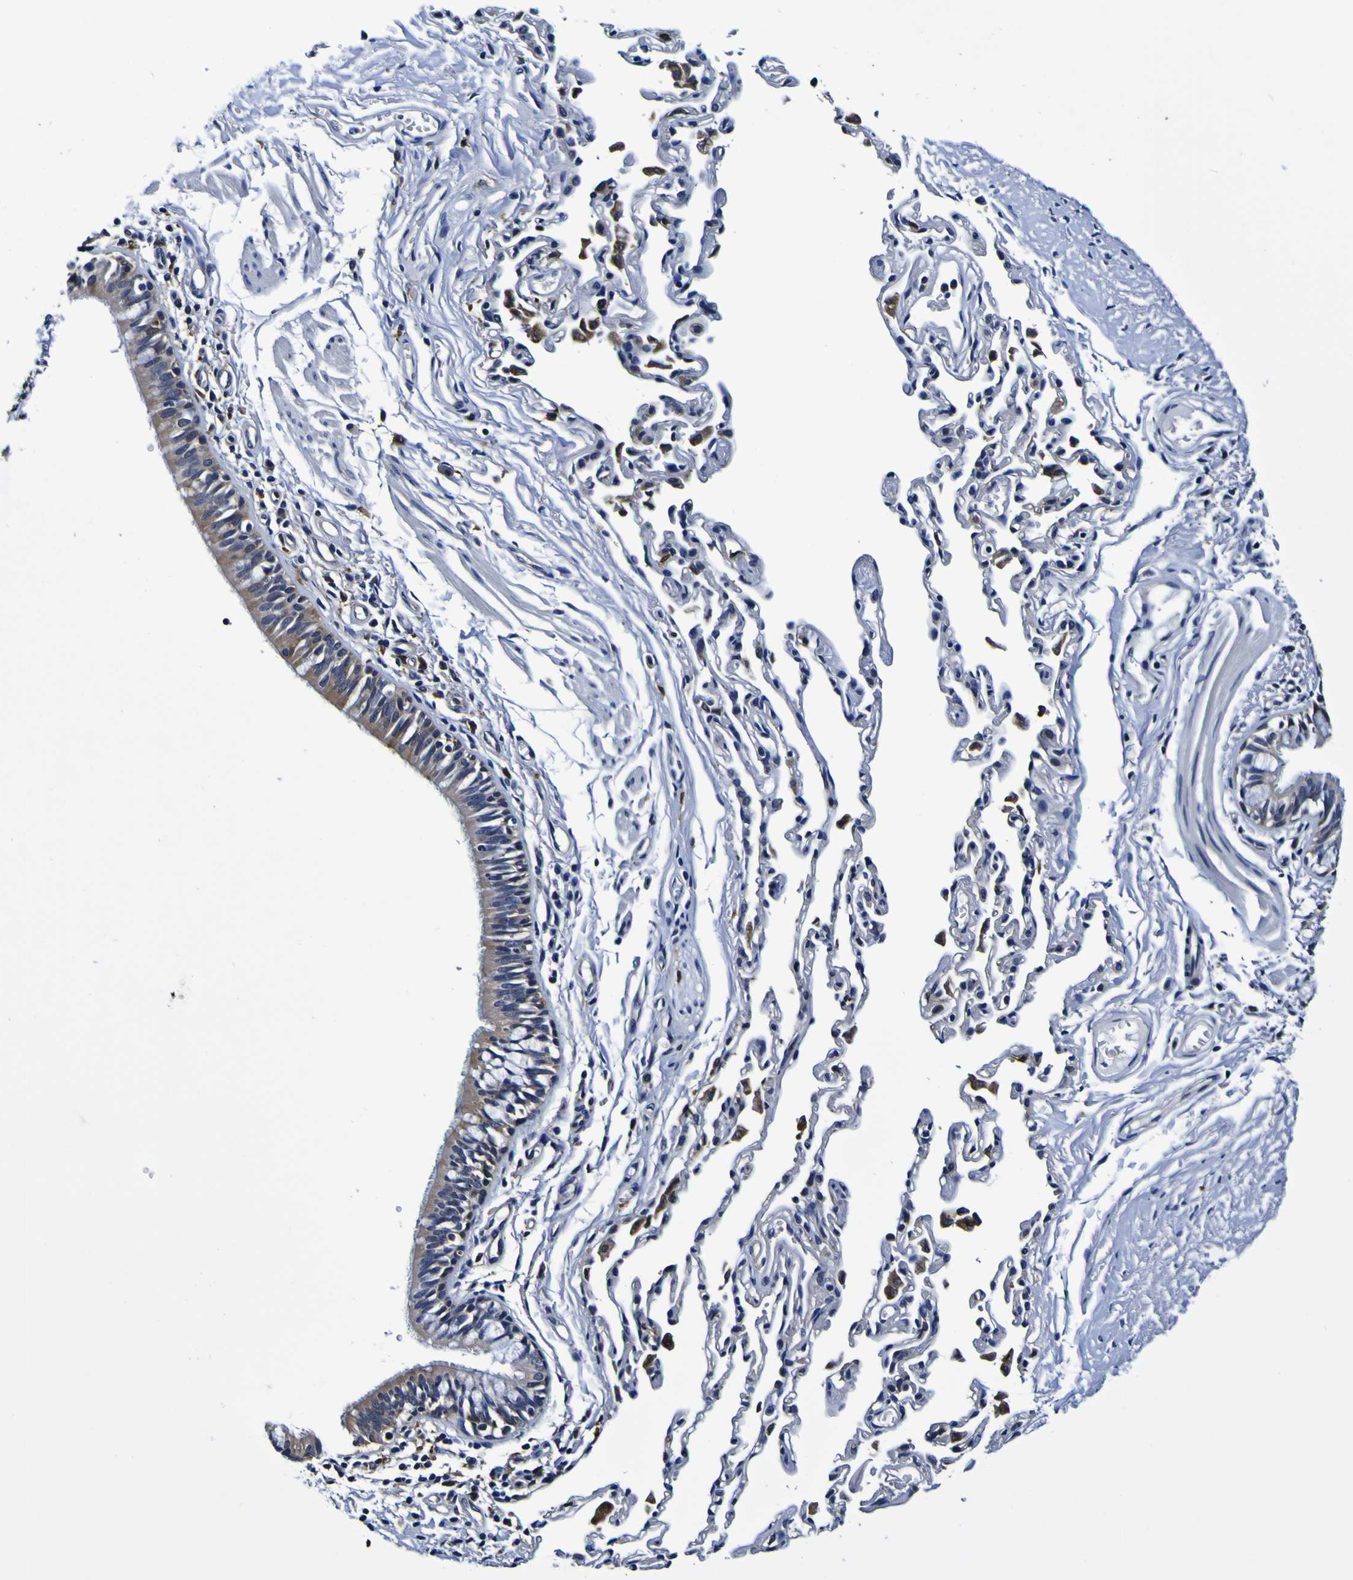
{"staining": {"intensity": "weak", "quantity": "25%-75%", "location": "cytoplasmic/membranous"}, "tissue": "bronchus", "cell_type": "Respiratory epithelial cells", "image_type": "normal", "snomed": [{"axis": "morphology", "description": "Normal tissue, NOS"}, {"axis": "topography", "description": "Bronchus"}, {"axis": "topography", "description": "Lung"}], "caption": "The photomicrograph reveals staining of normal bronchus, revealing weak cytoplasmic/membranous protein positivity (brown color) within respiratory epithelial cells.", "gene": "GPX1", "patient": {"sex": "male", "age": 64}}